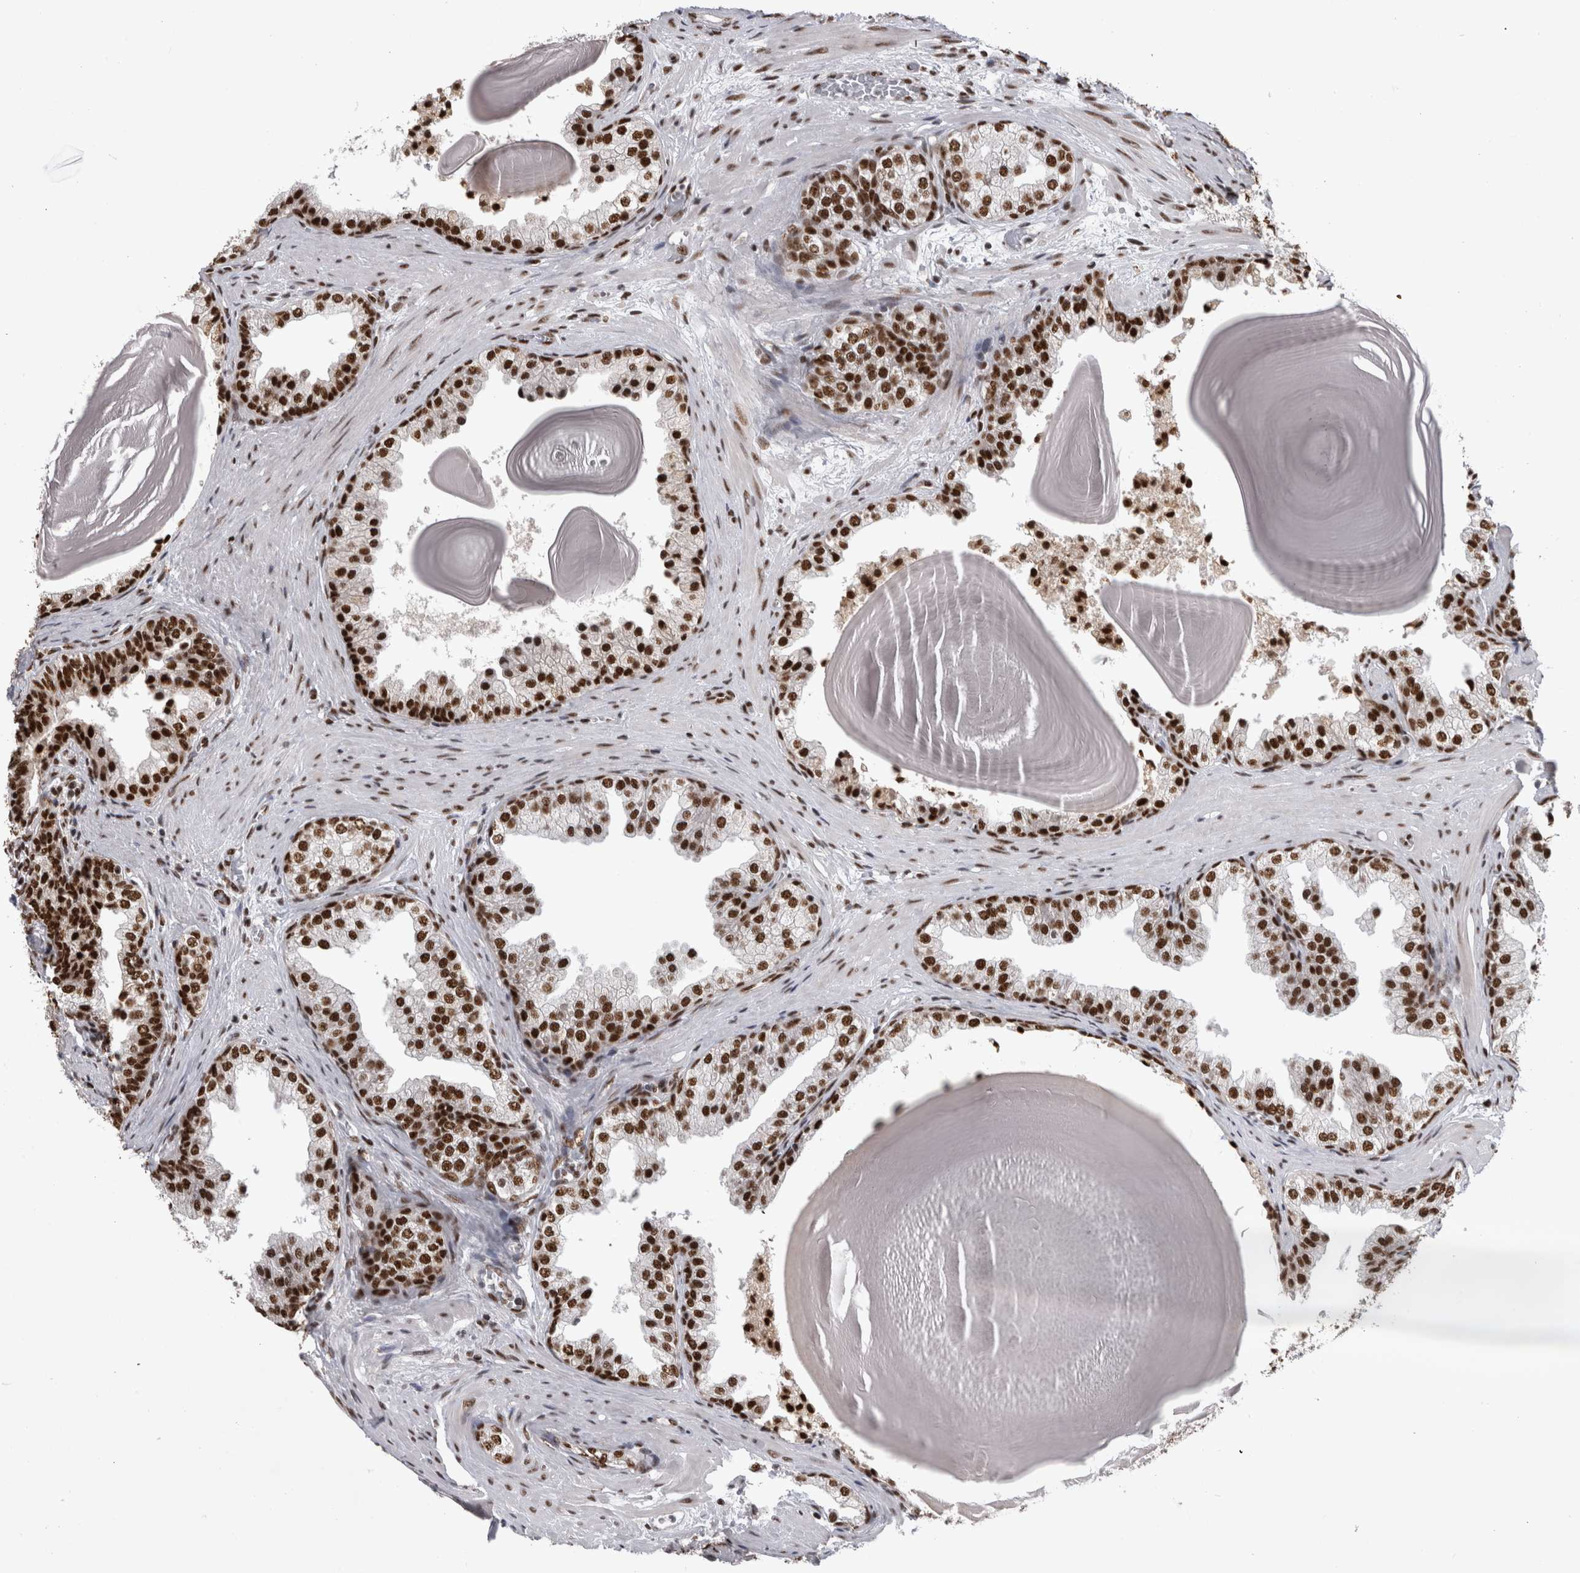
{"staining": {"intensity": "strong", "quantity": ">75%", "location": "nuclear"}, "tissue": "prostate", "cell_type": "Glandular cells", "image_type": "normal", "snomed": [{"axis": "morphology", "description": "Normal tissue, NOS"}, {"axis": "topography", "description": "Prostate"}], "caption": "Prostate stained with DAB (3,3'-diaminobenzidine) IHC reveals high levels of strong nuclear staining in about >75% of glandular cells. (DAB (3,3'-diaminobenzidine) IHC with brightfield microscopy, high magnification).", "gene": "ZSCAN2", "patient": {"sex": "male", "age": 48}}